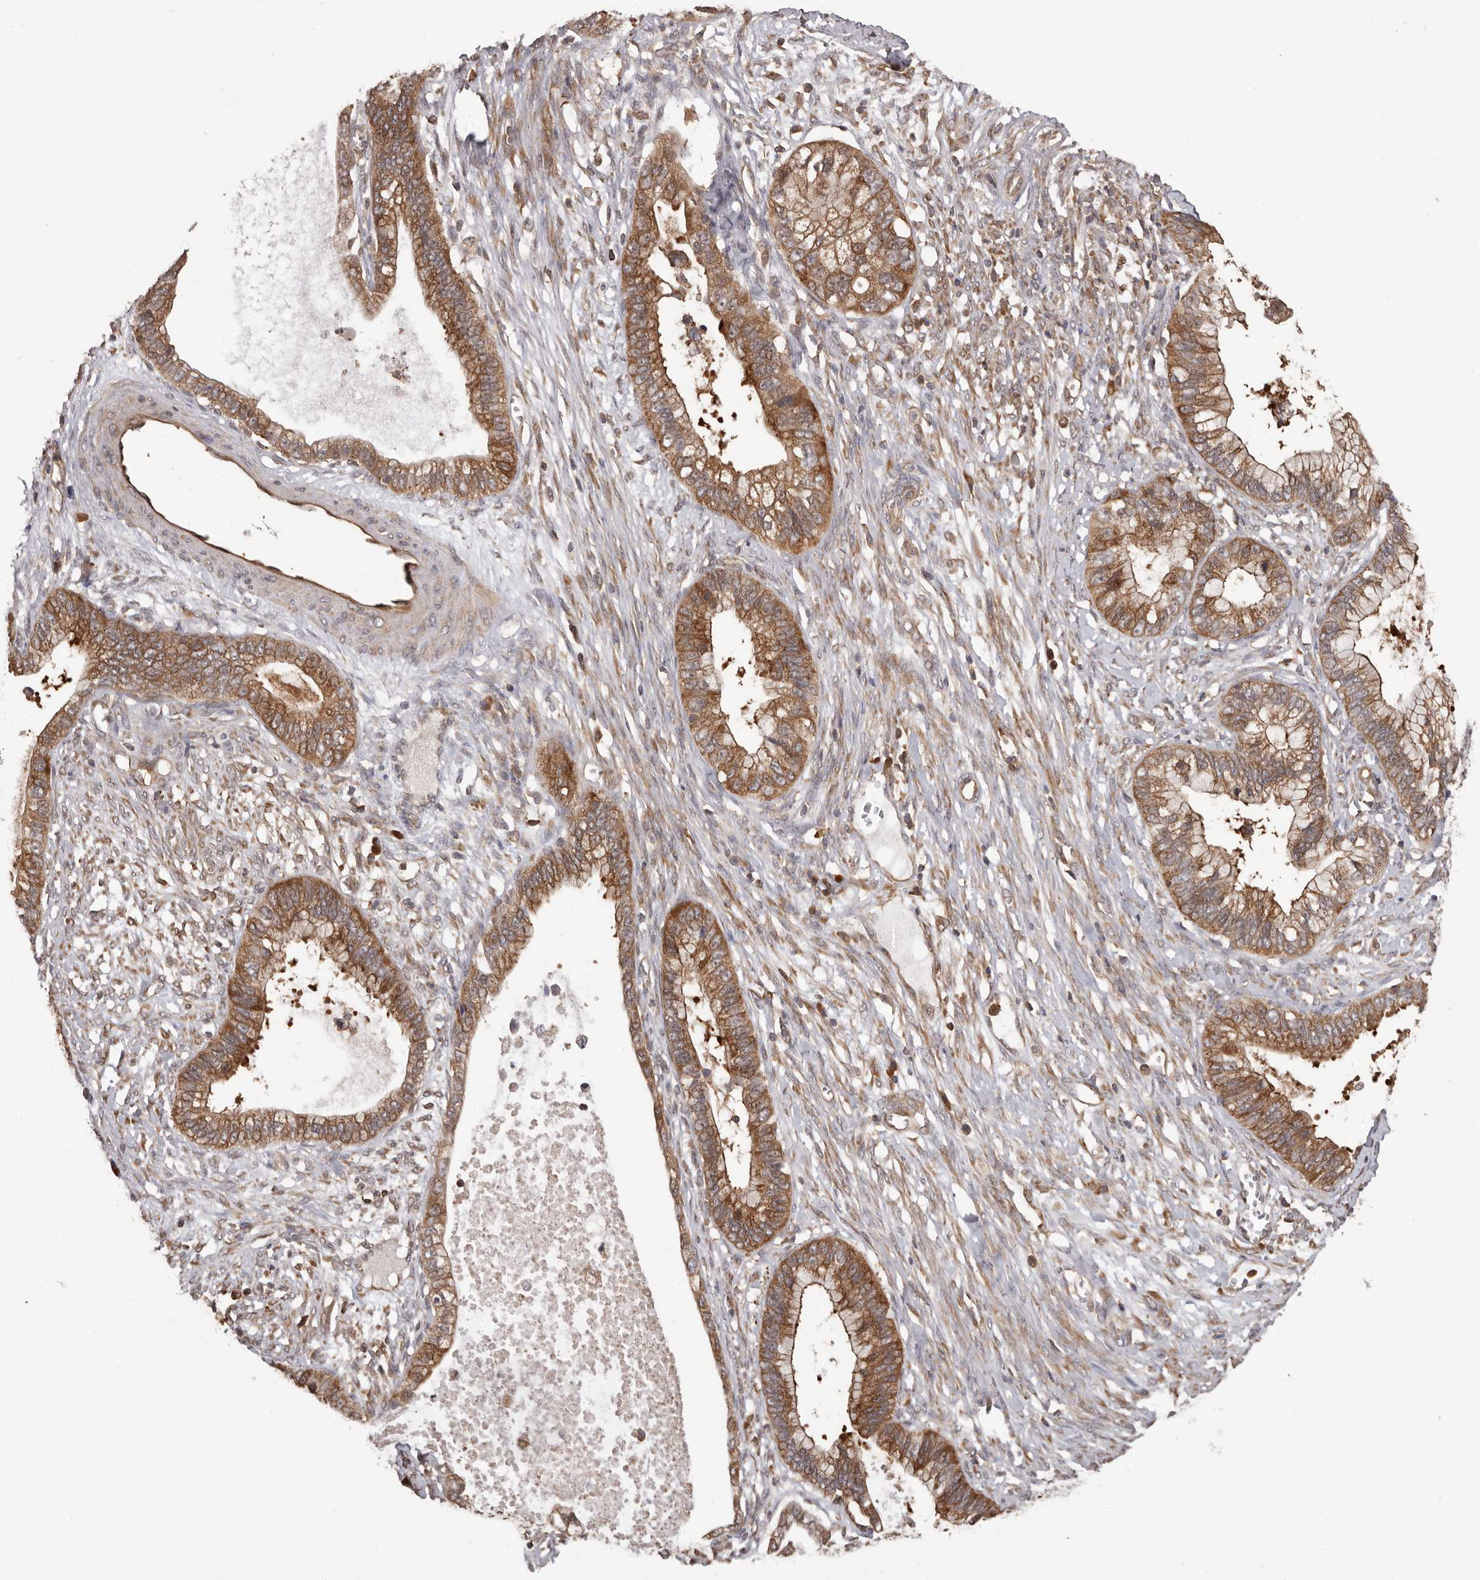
{"staining": {"intensity": "moderate", "quantity": ">75%", "location": "cytoplasmic/membranous"}, "tissue": "cervical cancer", "cell_type": "Tumor cells", "image_type": "cancer", "snomed": [{"axis": "morphology", "description": "Adenocarcinoma, NOS"}, {"axis": "topography", "description": "Cervix"}], "caption": "A brown stain labels moderate cytoplasmic/membranous positivity of a protein in cervical adenocarcinoma tumor cells.", "gene": "HBS1L", "patient": {"sex": "female", "age": 44}}